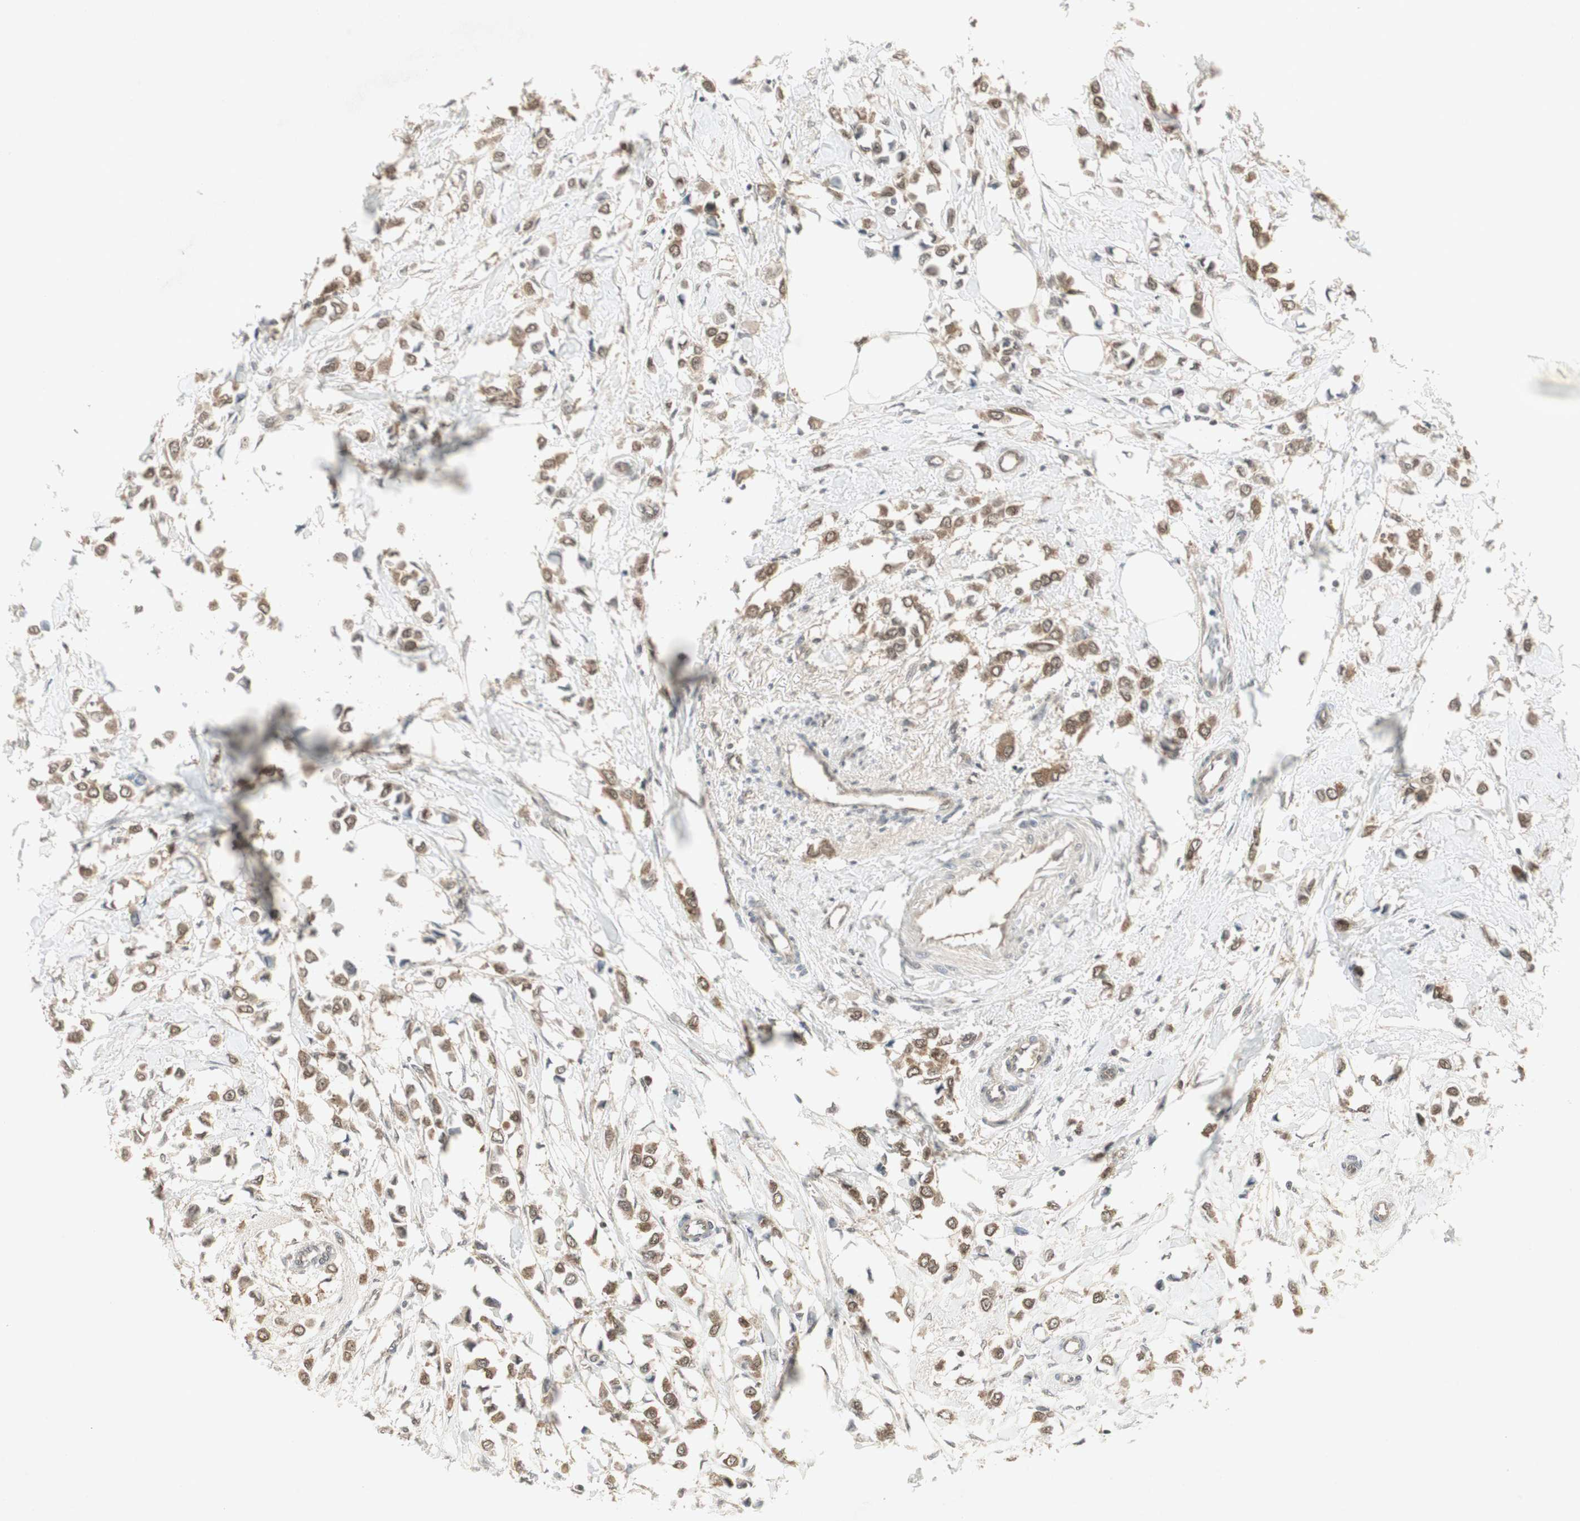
{"staining": {"intensity": "moderate", "quantity": ">75%", "location": "cytoplasmic/membranous"}, "tissue": "breast cancer", "cell_type": "Tumor cells", "image_type": "cancer", "snomed": [{"axis": "morphology", "description": "Lobular carcinoma"}, {"axis": "topography", "description": "Breast"}], "caption": "Moderate cytoplasmic/membranous staining for a protein is seen in about >75% of tumor cells of breast cancer using immunohistochemistry.", "gene": "PTPA", "patient": {"sex": "female", "age": 51}}